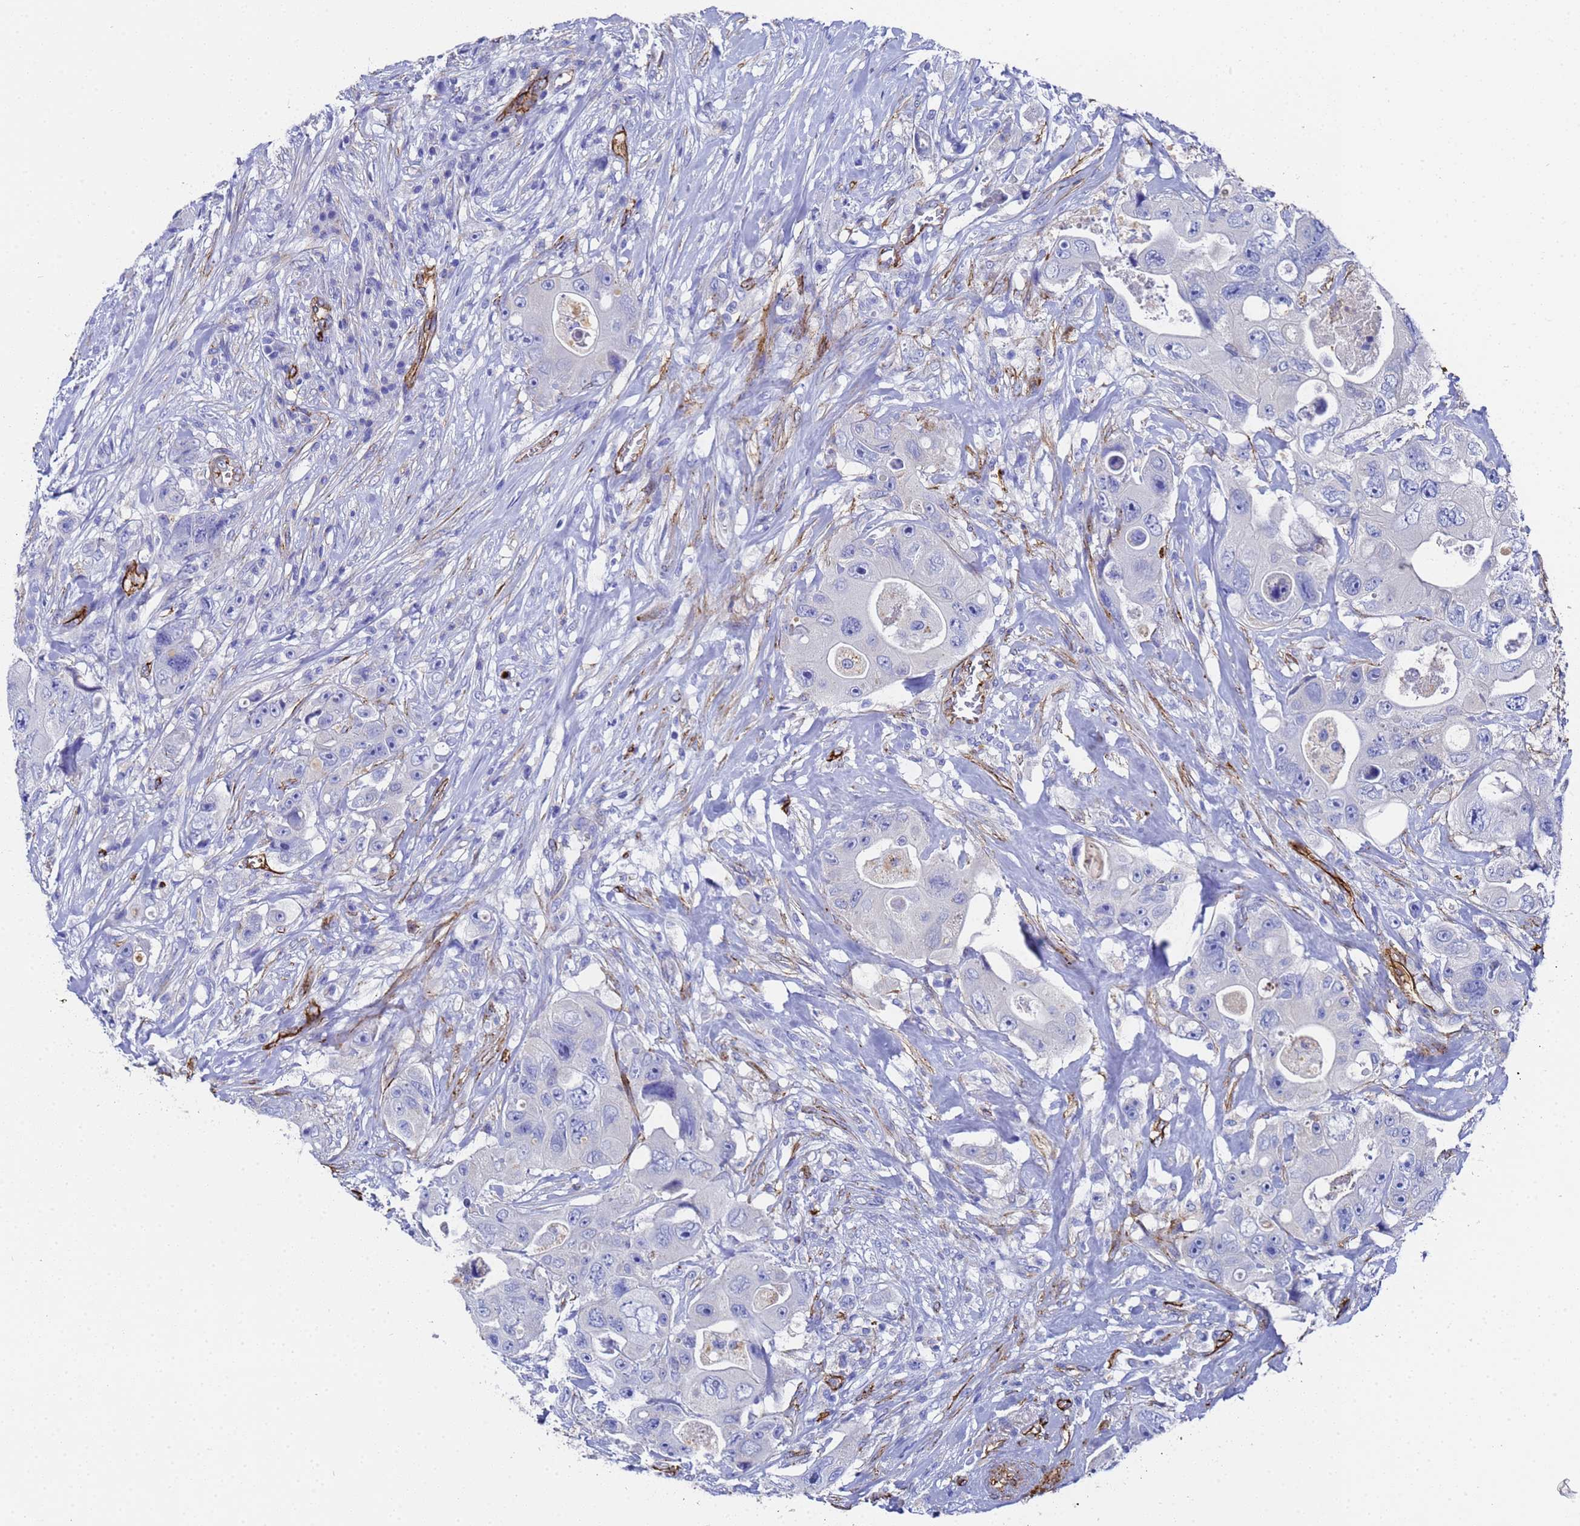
{"staining": {"intensity": "negative", "quantity": "none", "location": "none"}, "tissue": "colorectal cancer", "cell_type": "Tumor cells", "image_type": "cancer", "snomed": [{"axis": "morphology", "description": "Adenocarcinoma, NOS"}, {"axis": "topography", "description": "Colon"}], "caption": "Tumor cells are negative for brown protein staining in adenocarcinoma (colorectal). (Stains: DAB (3,3'-diaminobenzidine) IHC with hematoxylin counter stain, Microscopy: brightfield microscopy at high magnification).", "gene": "ADIPOQ", "patient": {"sex": "female", "age": 46}}